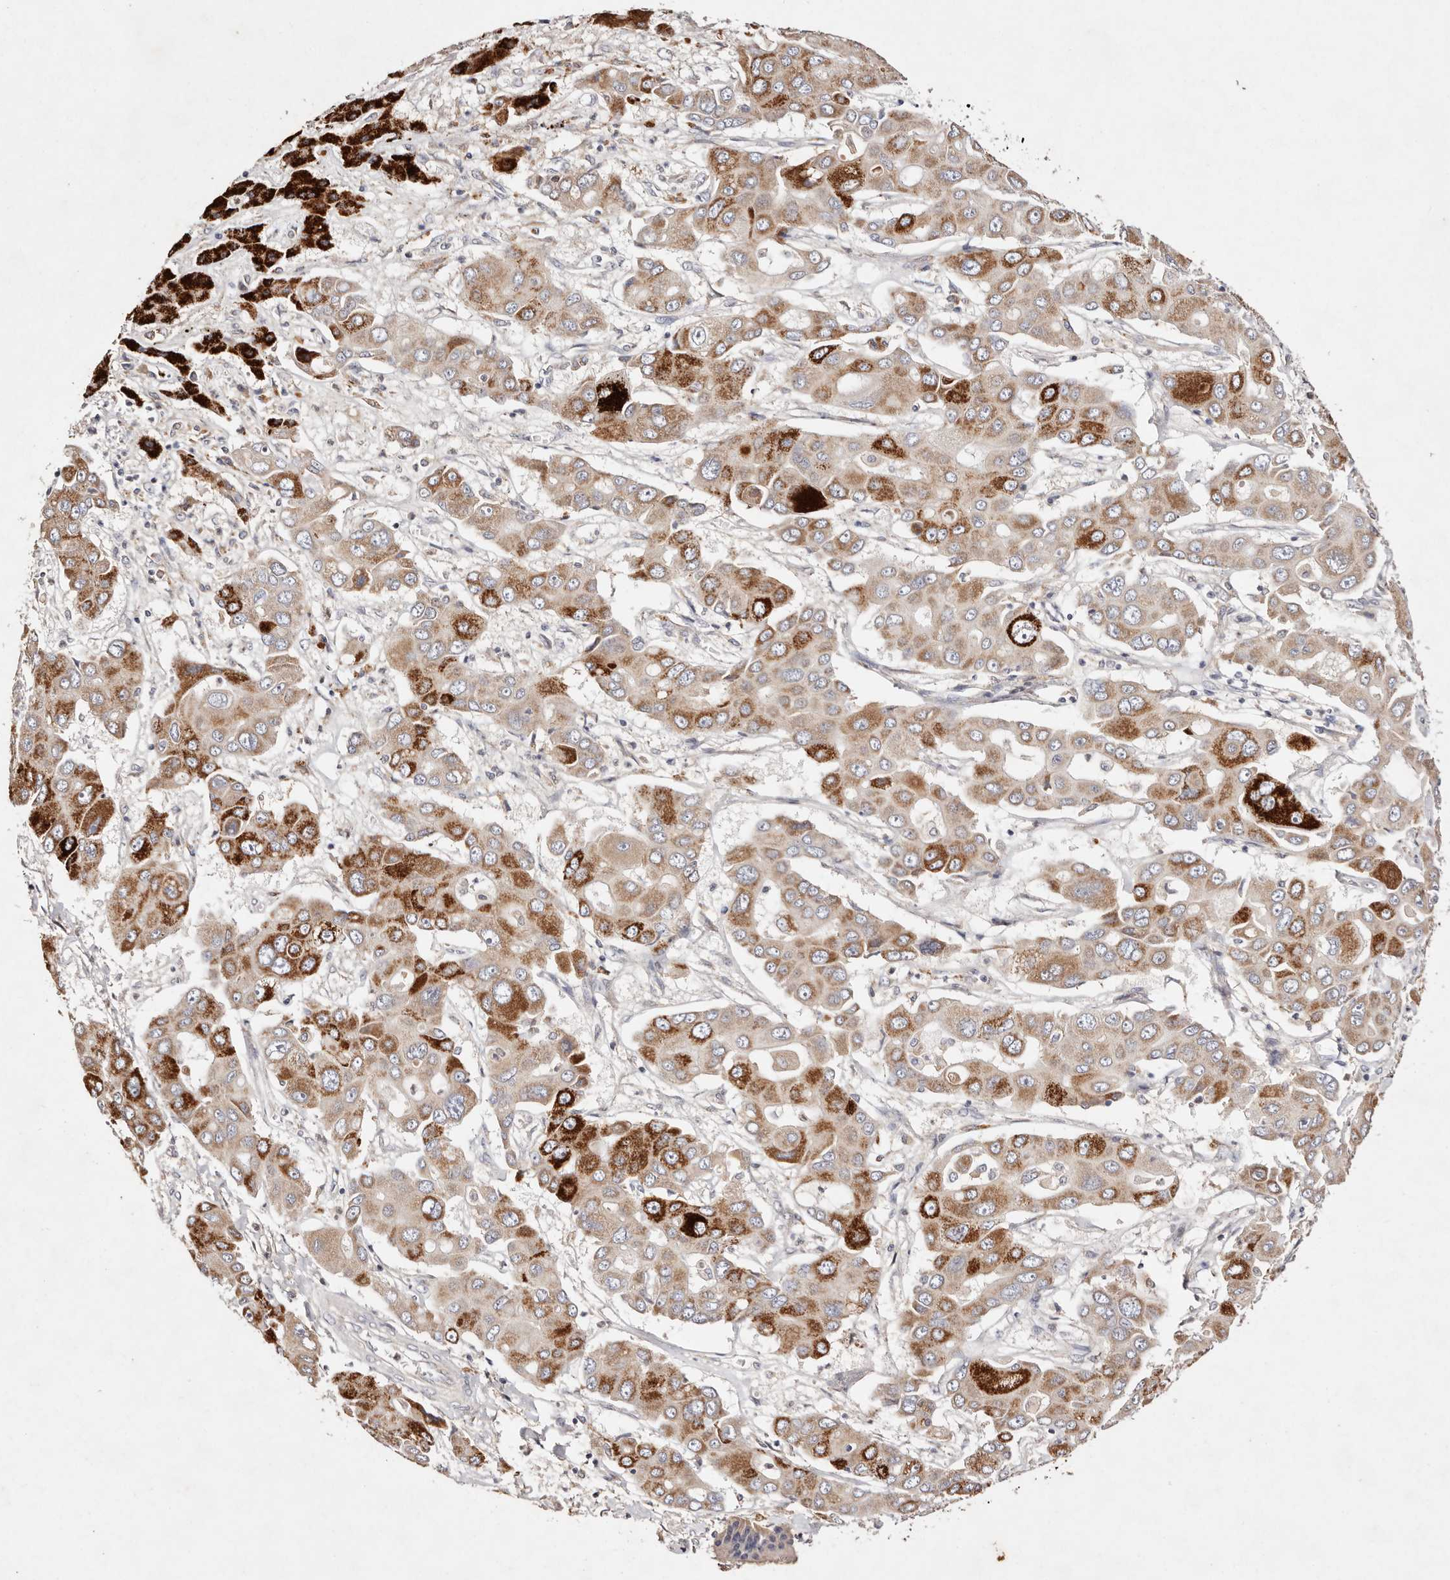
{"staining": {"intensity": "strong", "quantity": "25%-75%", "location": "cytoplasmic/membranous"}, "tissue": "liver cancer", "cell_type": "Tumor cells", "image_type": "cancer", "snomed": [{"axis": "morphology", "description": "Cholangiocarcinoma"}, {"axis": "topography", "description": "Liver"}], "caption": "Immunohistochemistry histopathology image of liver cholangiocarcinoma stained for a protein (brown), which reveals high levels of strong cytoplasmic/membranous positivity in approximately 25%-75% of tumor cells.", "gene": "TSC2", "patient": {"sex": "male", "age": 67}}